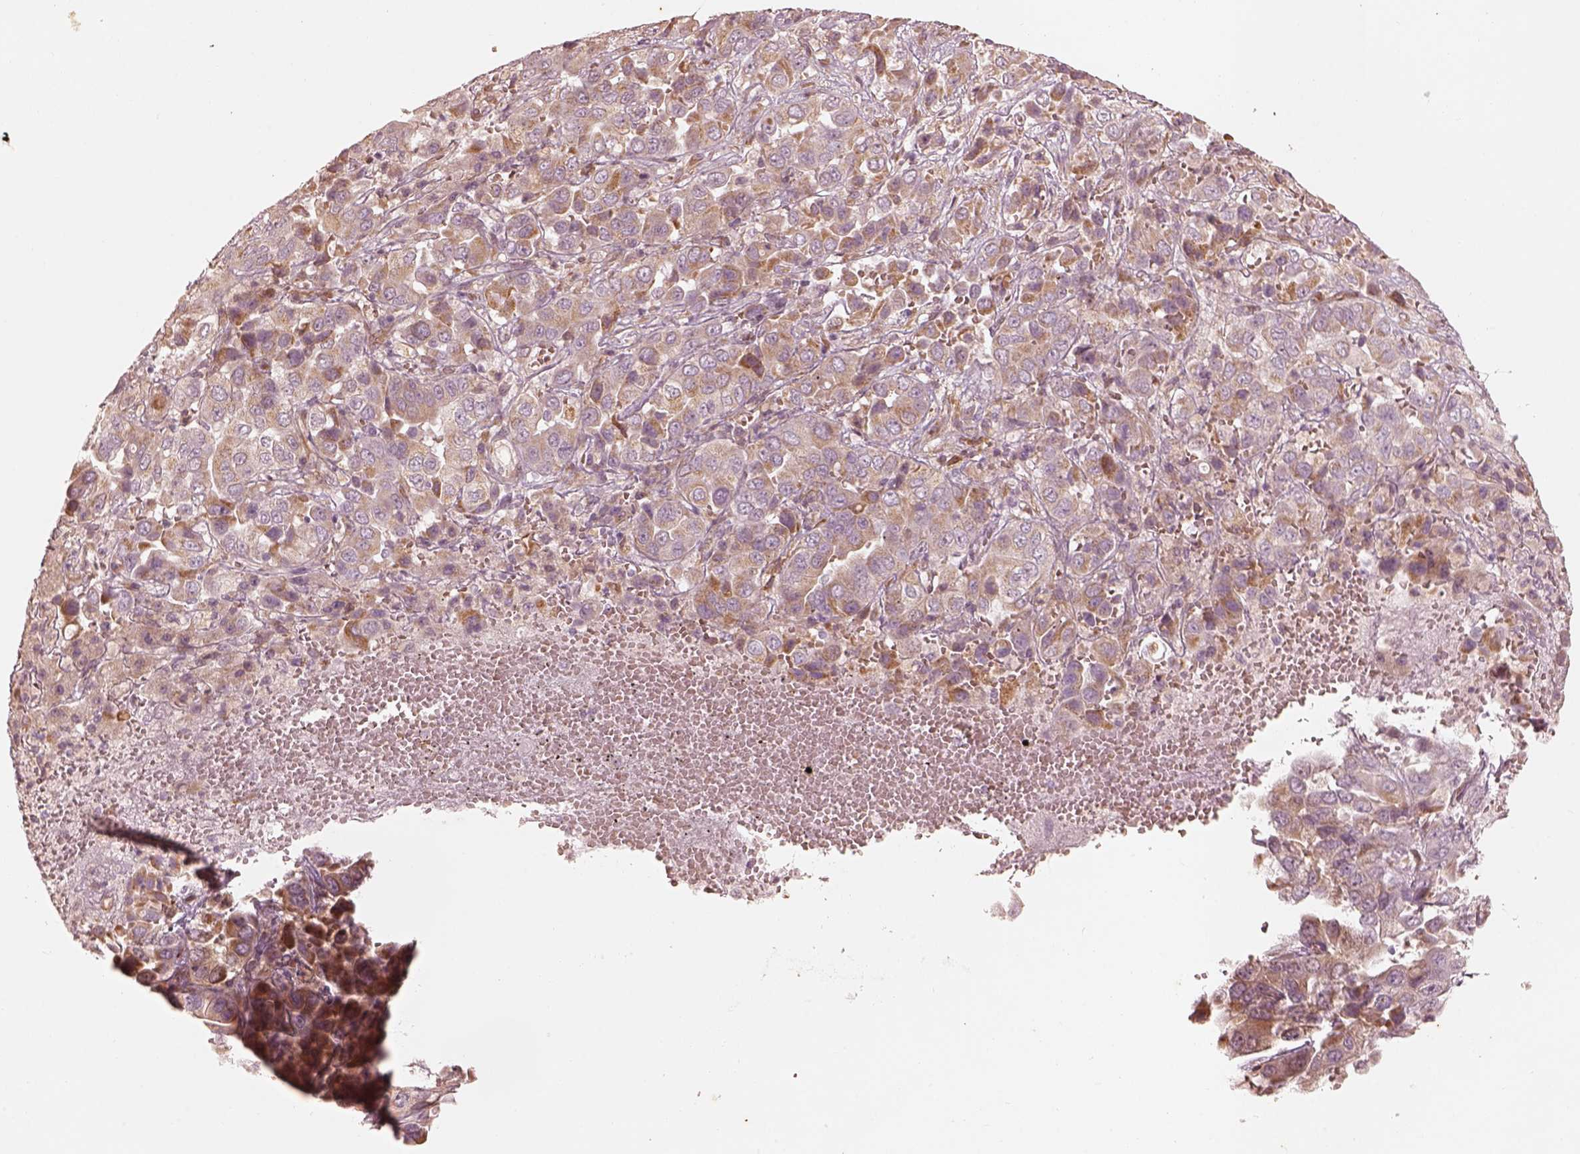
{"staining": {"intensity": "moderate", "quantity": ">75%", "location": "cytoplasmic/membranous"}, "tissue": "liver cancer", "cell_type": "Tumor cells", "image_type": "cancer", "snomed": [{"axis": "morphology", "description": "Cholangiocarcinoma"}, {"axis": "topography", "description": "Liver"}], "caption": "Protein expression analysis of cholangiocarcinoma (liver) displays moderate cytoplasmic/membranous staining in approximately >75% of tumor cells. (brown staining indicates protein expression, while blue staining denotes nuclei).", "gene": "WLS", "patient": {"sex": "female", "age": 52}}